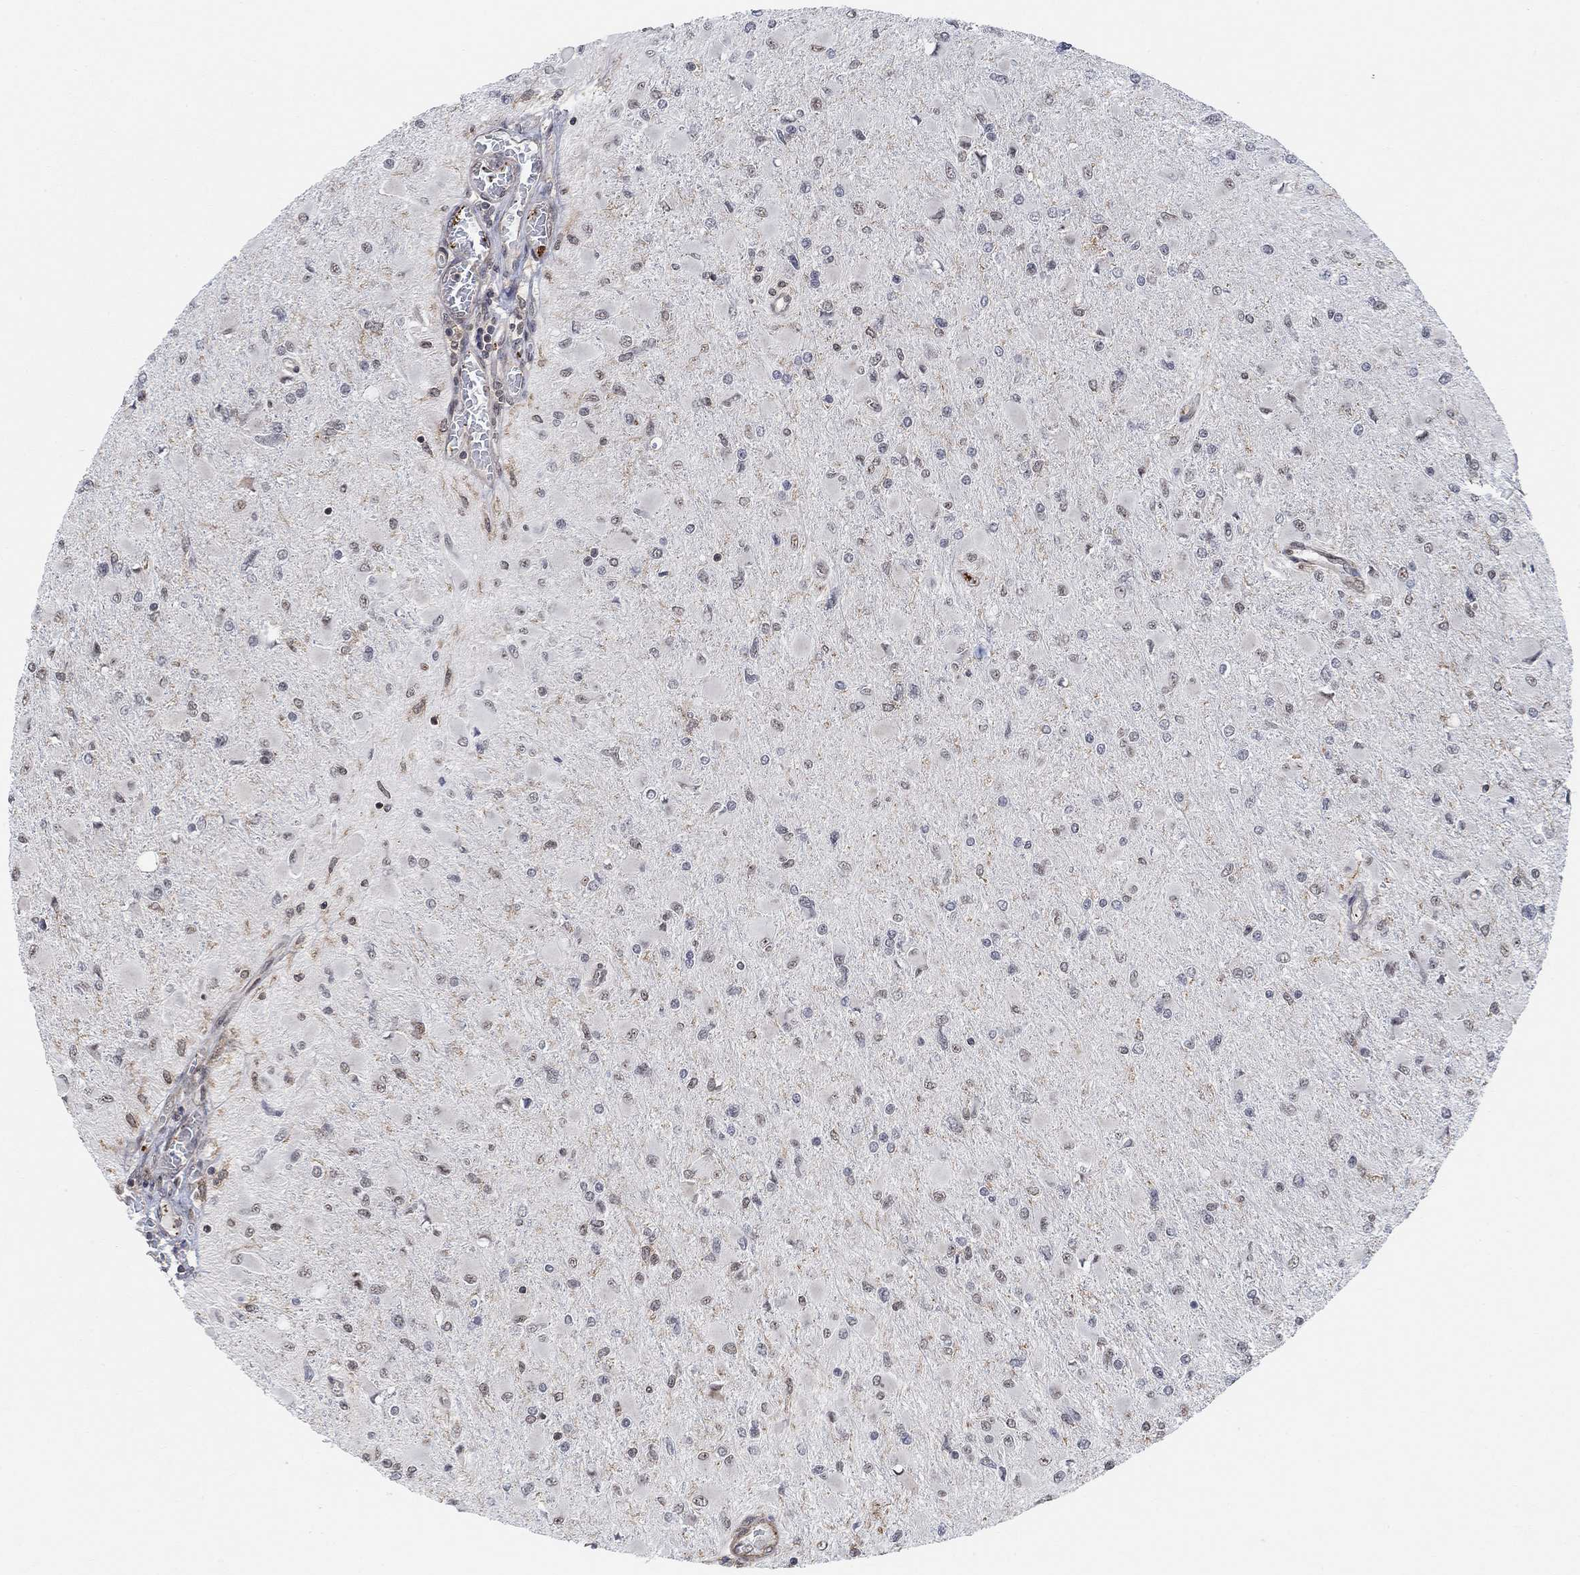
{"staining": {"intensity": "negative", "quantity": "none", "location": "none"}, "tissue": "glioma", "cell_type": "Tumor cells", "image_type": "cancer", "snomed": [{"axis": "morphology", "description": "Glioma, malignant, High grade"}, {"axis": "topography", "description": "Cerebral cortex"}], "caption": "High power microscopy micrograph of an IHC image of high-grade glioma (malignant), revealing no significant positivity in tumor cells. (Brightfield microscopy of DAB (3,3'-diaminobenzidine) IHC at high magnification).", "gene": "PWWP2B", "patient": {"sex": "female", "age": 36}}